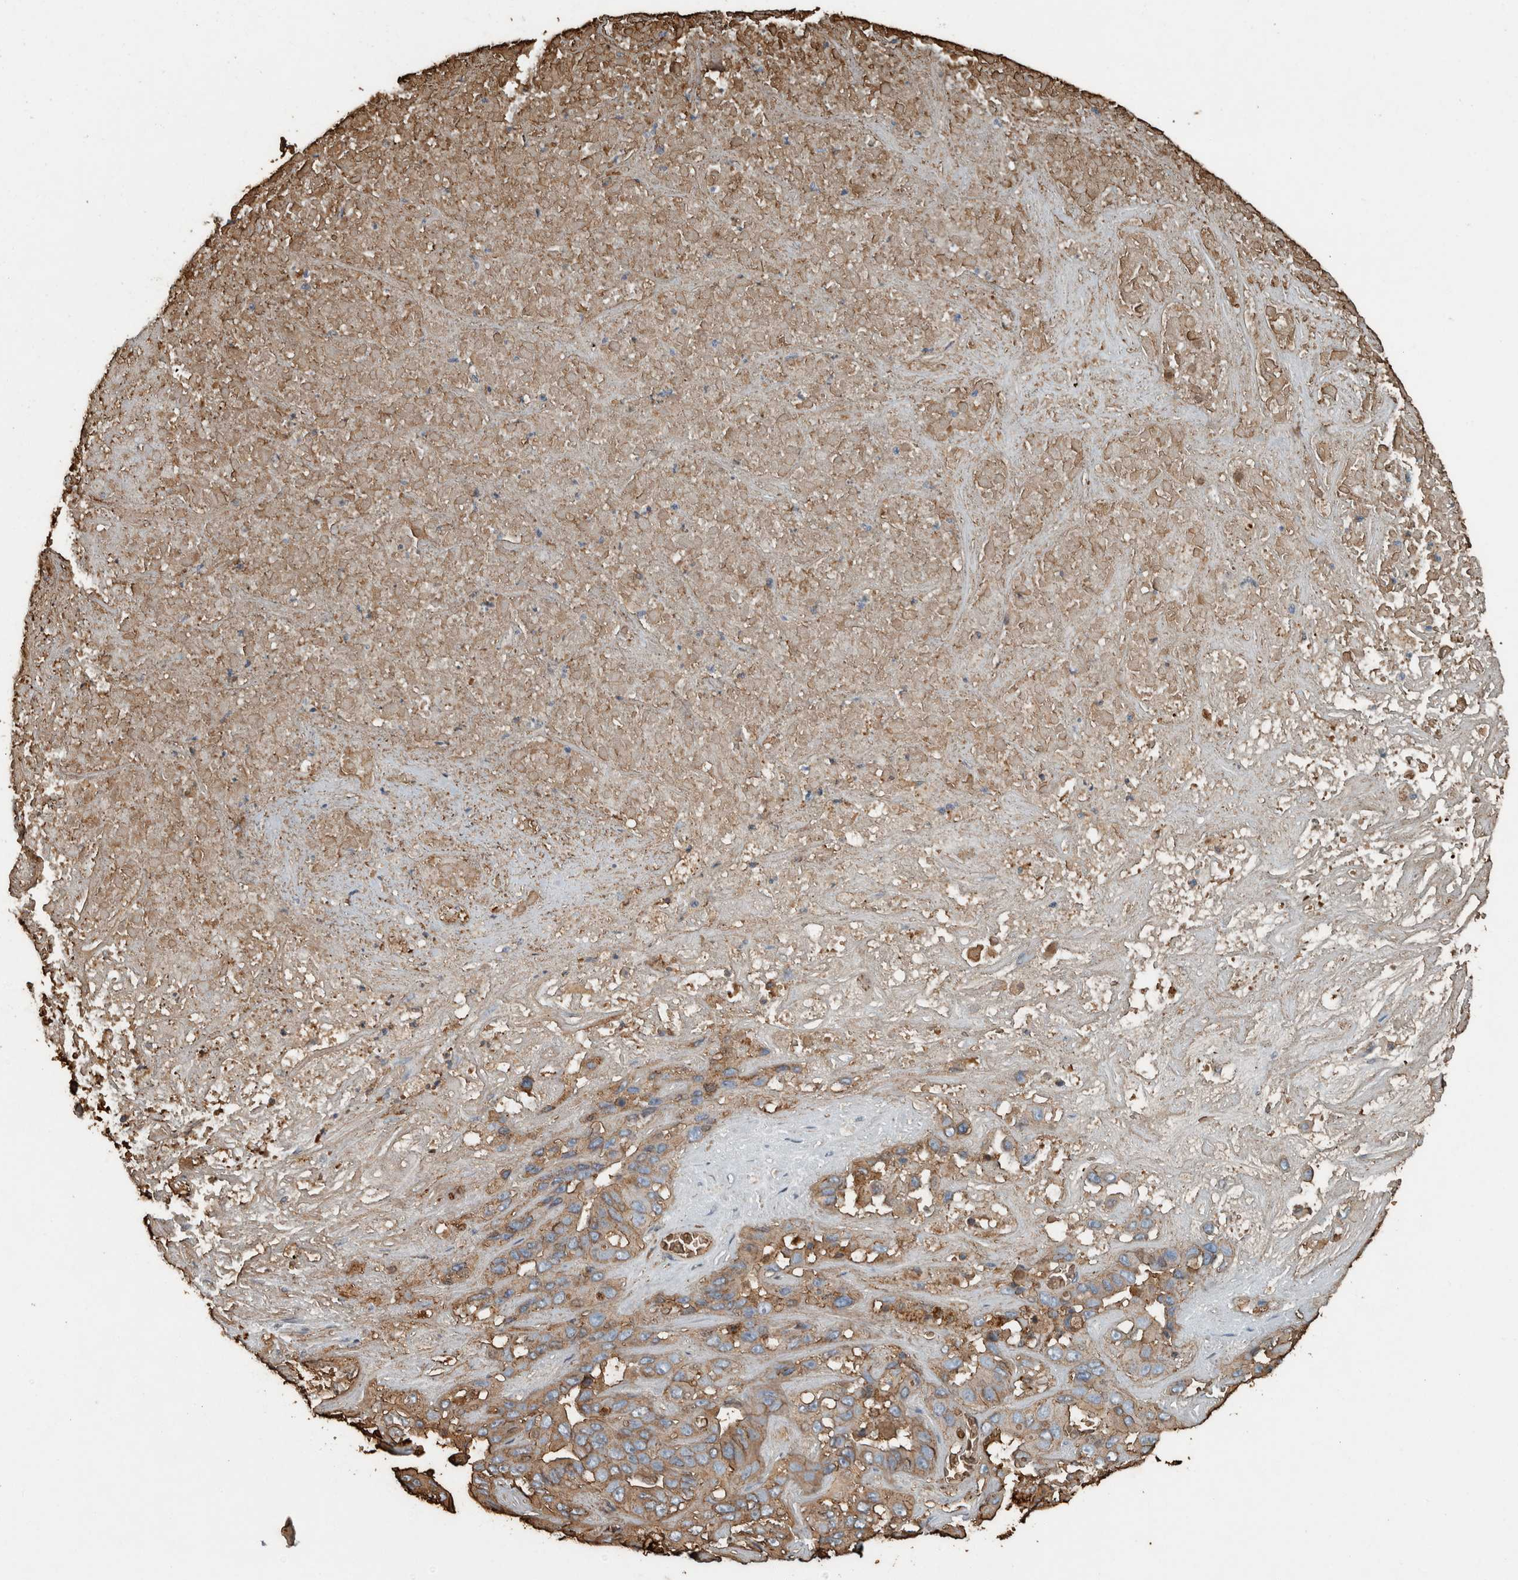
{"staining": {"intensity": "weak", "quantity": ">75%", "location": "cytoplasmic/membranous"}, "tissue": "liver cancer", "cell_type": "Tumor cells", "image_type": "cancer", "snomed": [{"axis": "morphology", "description": "Cholangiocarcinoma"}, {"axis": "topography", "description": "Liver"}], "caption": "A brown stain shows weak cytoplasmic/membranous positivity of a protein in human liver cancer tumor cells.", "gene": "LBP", "patient": {"sex": "female", "age": 52}}